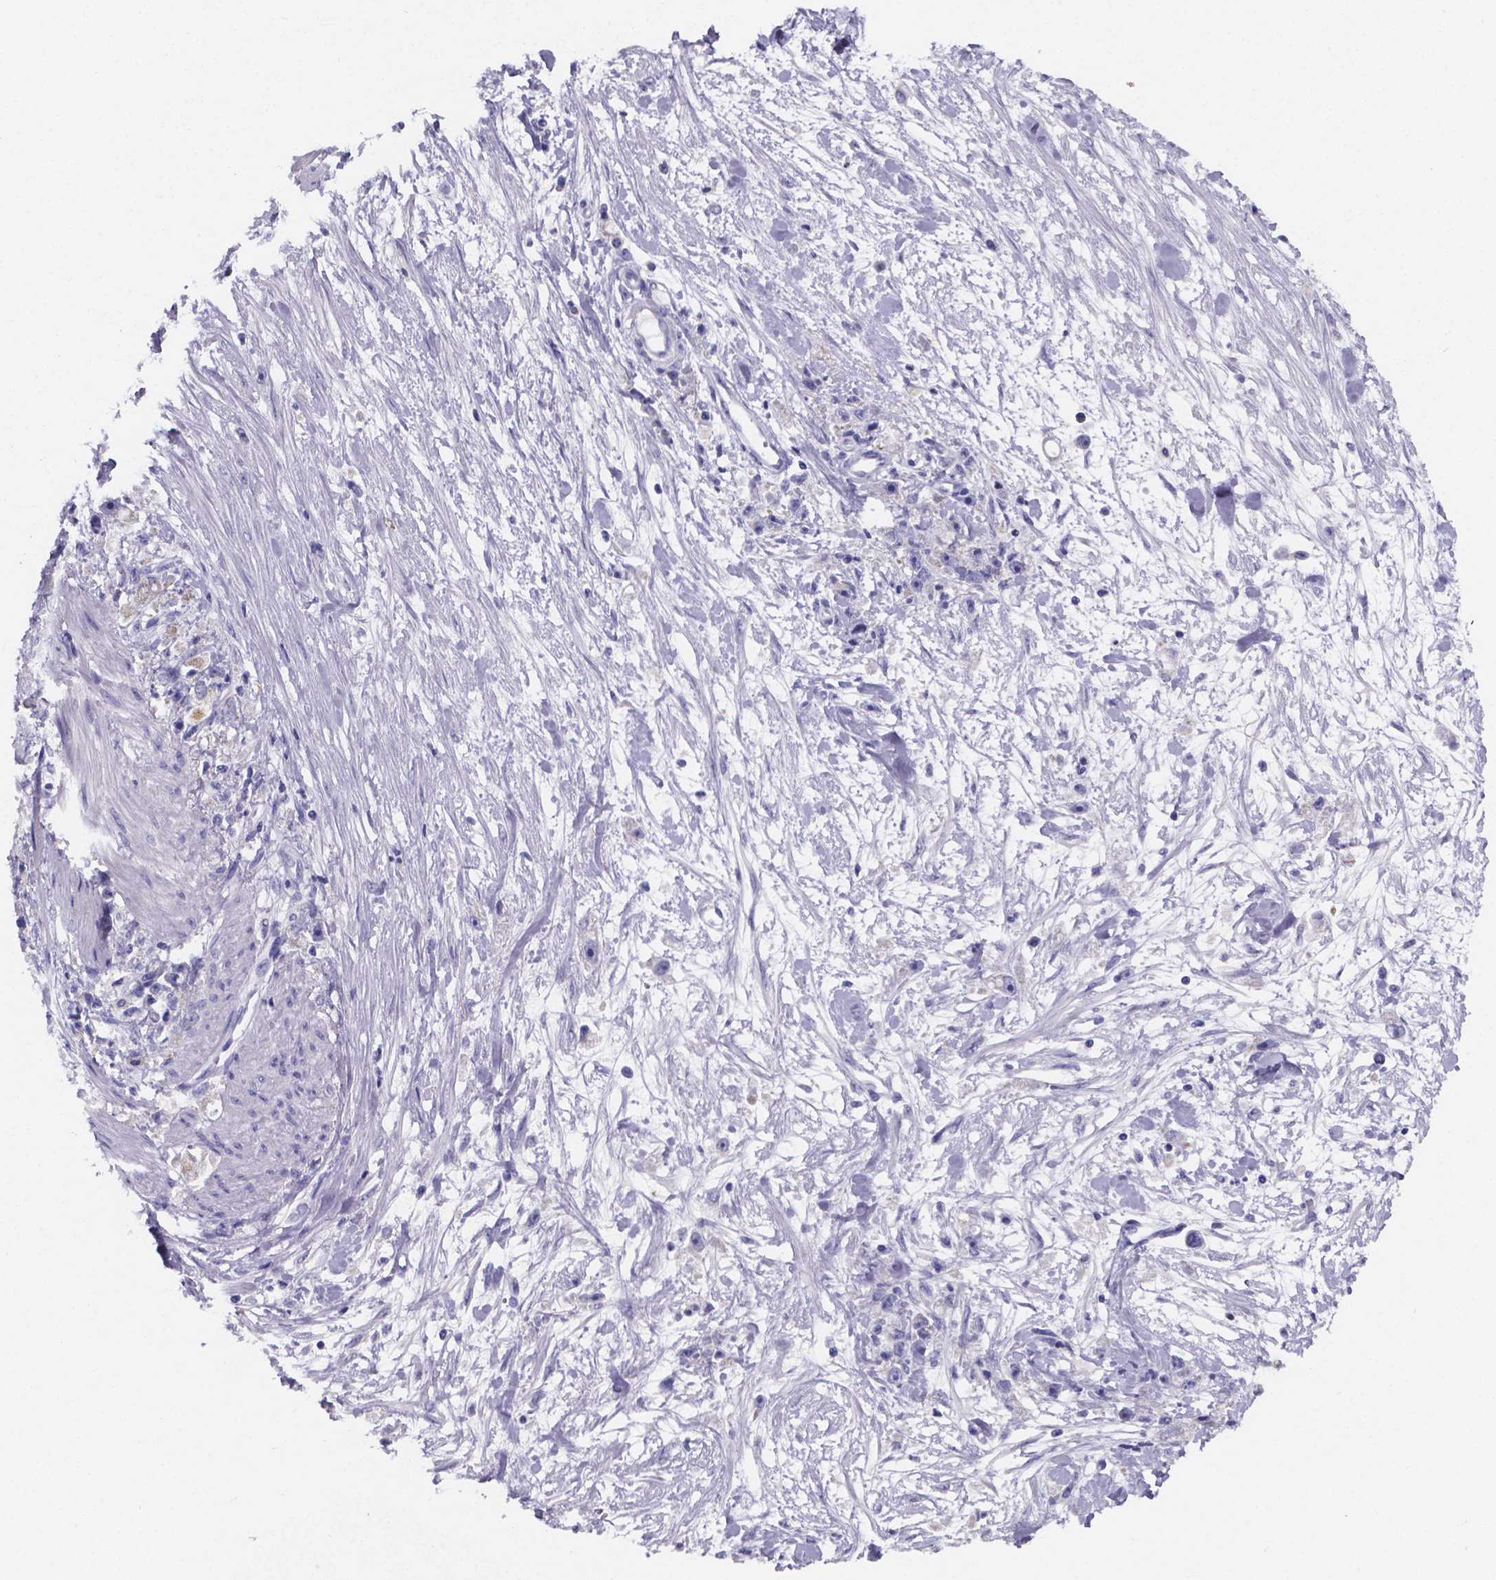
{"staining": {"intensity": "negative", "quantity": "none", "location": "none"}, "tissue": "stomach cancer", "cell_type": "Tumor cells", "image_type": "cancer", "snomed": [{"axis": "morphology", "description": "Adenocarcinoma, NOS"}, {"axis": "topography", "description": "Stomach"}], "caption": "The photomicrograph exhibits no significant staining in tumor cells of adenocarcinoma (stomach).", "gene": "PAH", "patient": {"sex": "female", "age": 59}}